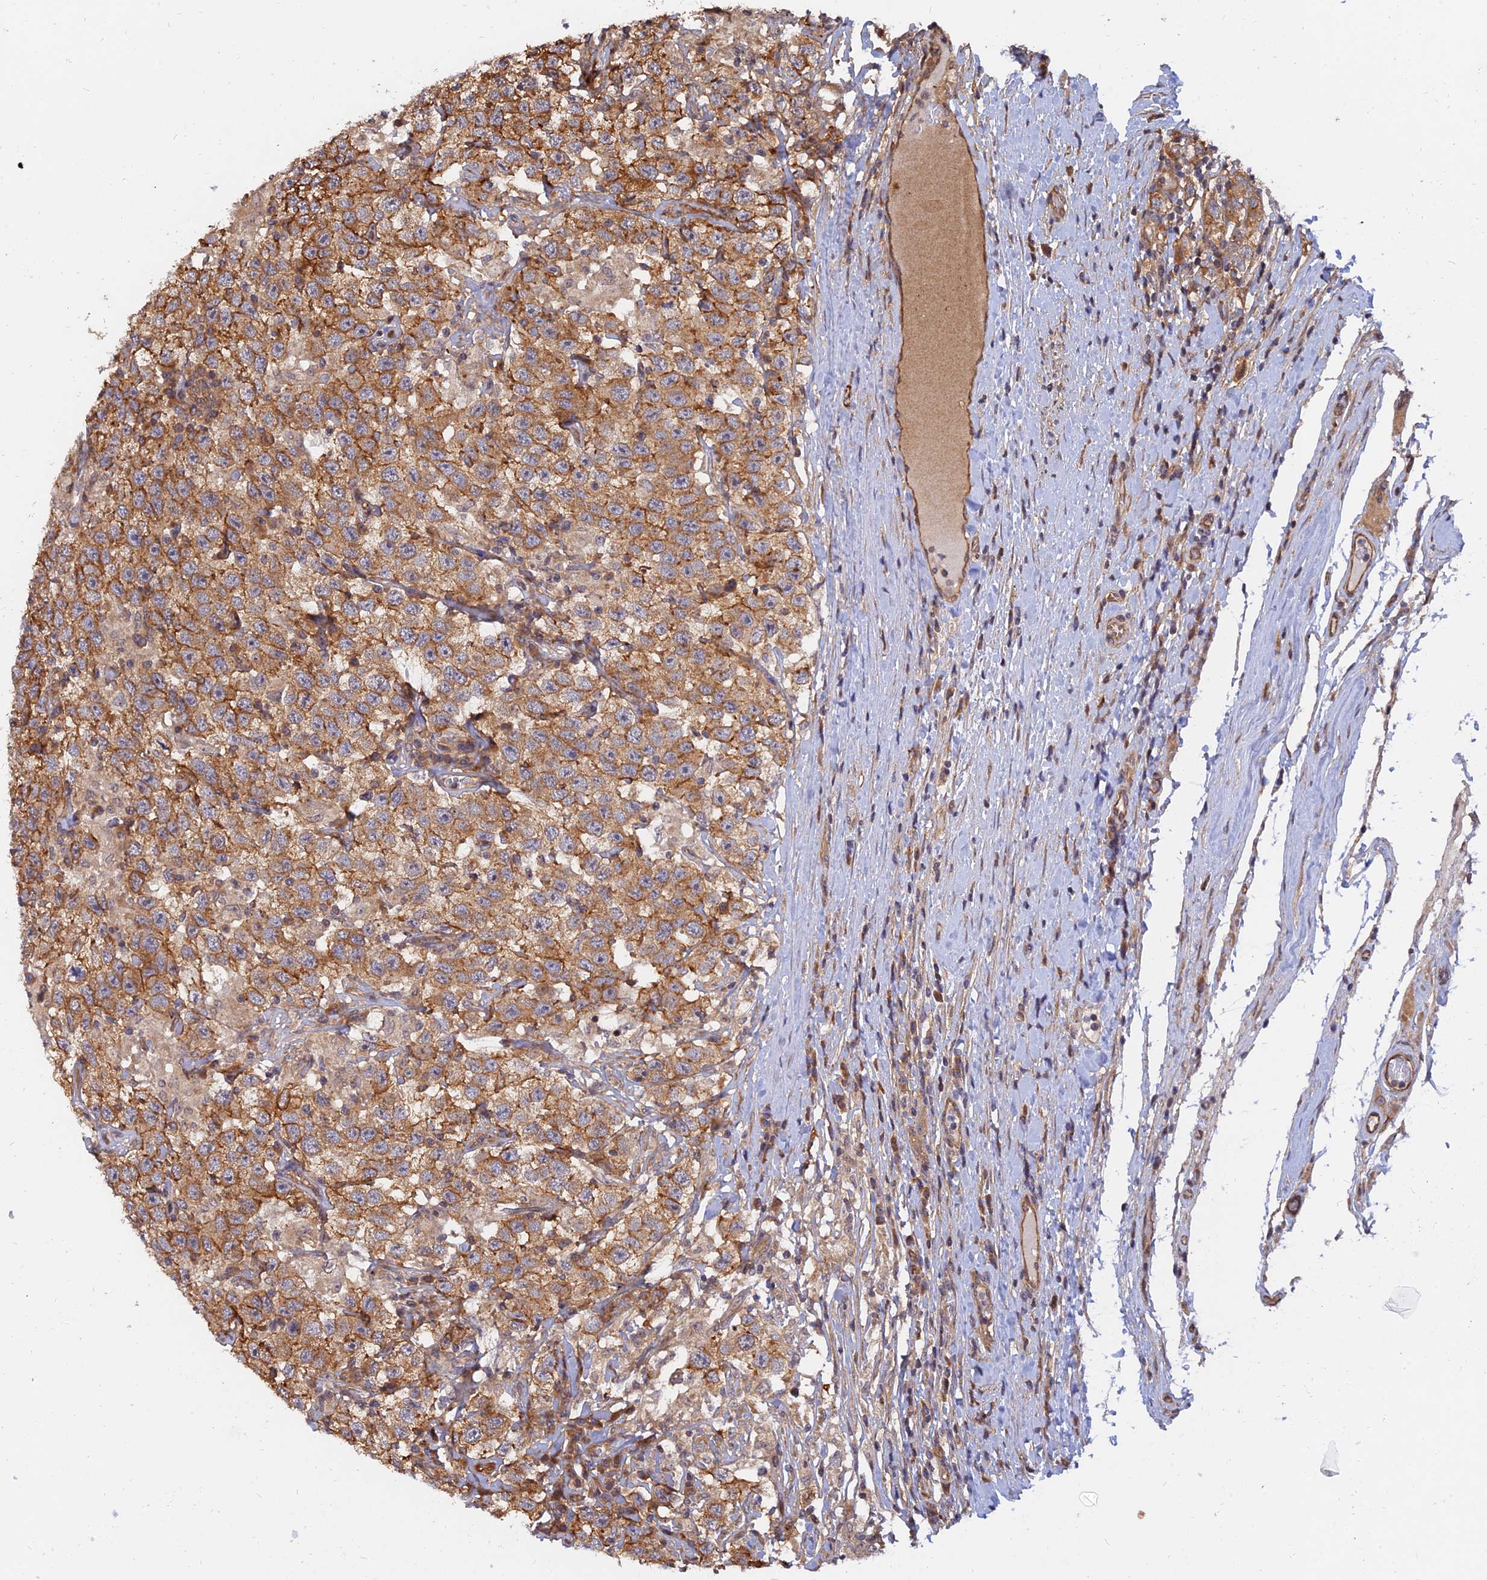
{"staining": {"intensity": "moderate", "quantity": ">75%", "location": "cytoplasmic/membranous"}, "tissue": "testis cancer", "cell_type": "Tumor cells", "image_type": "cancer", "snomed": [{"axis": "morphology", "description": "Seminoma, NOS"}, {"axis": "topography", "description": "Testis"}], "caption": "Approximately >75% of tumor cells in testis seminoma reveal moderate cytoplasmic/membranous protein expression as visualized by brown immunohistochemical staining.", "gene": "WDR41", "patient": {"sex": "male", "age": 41}}